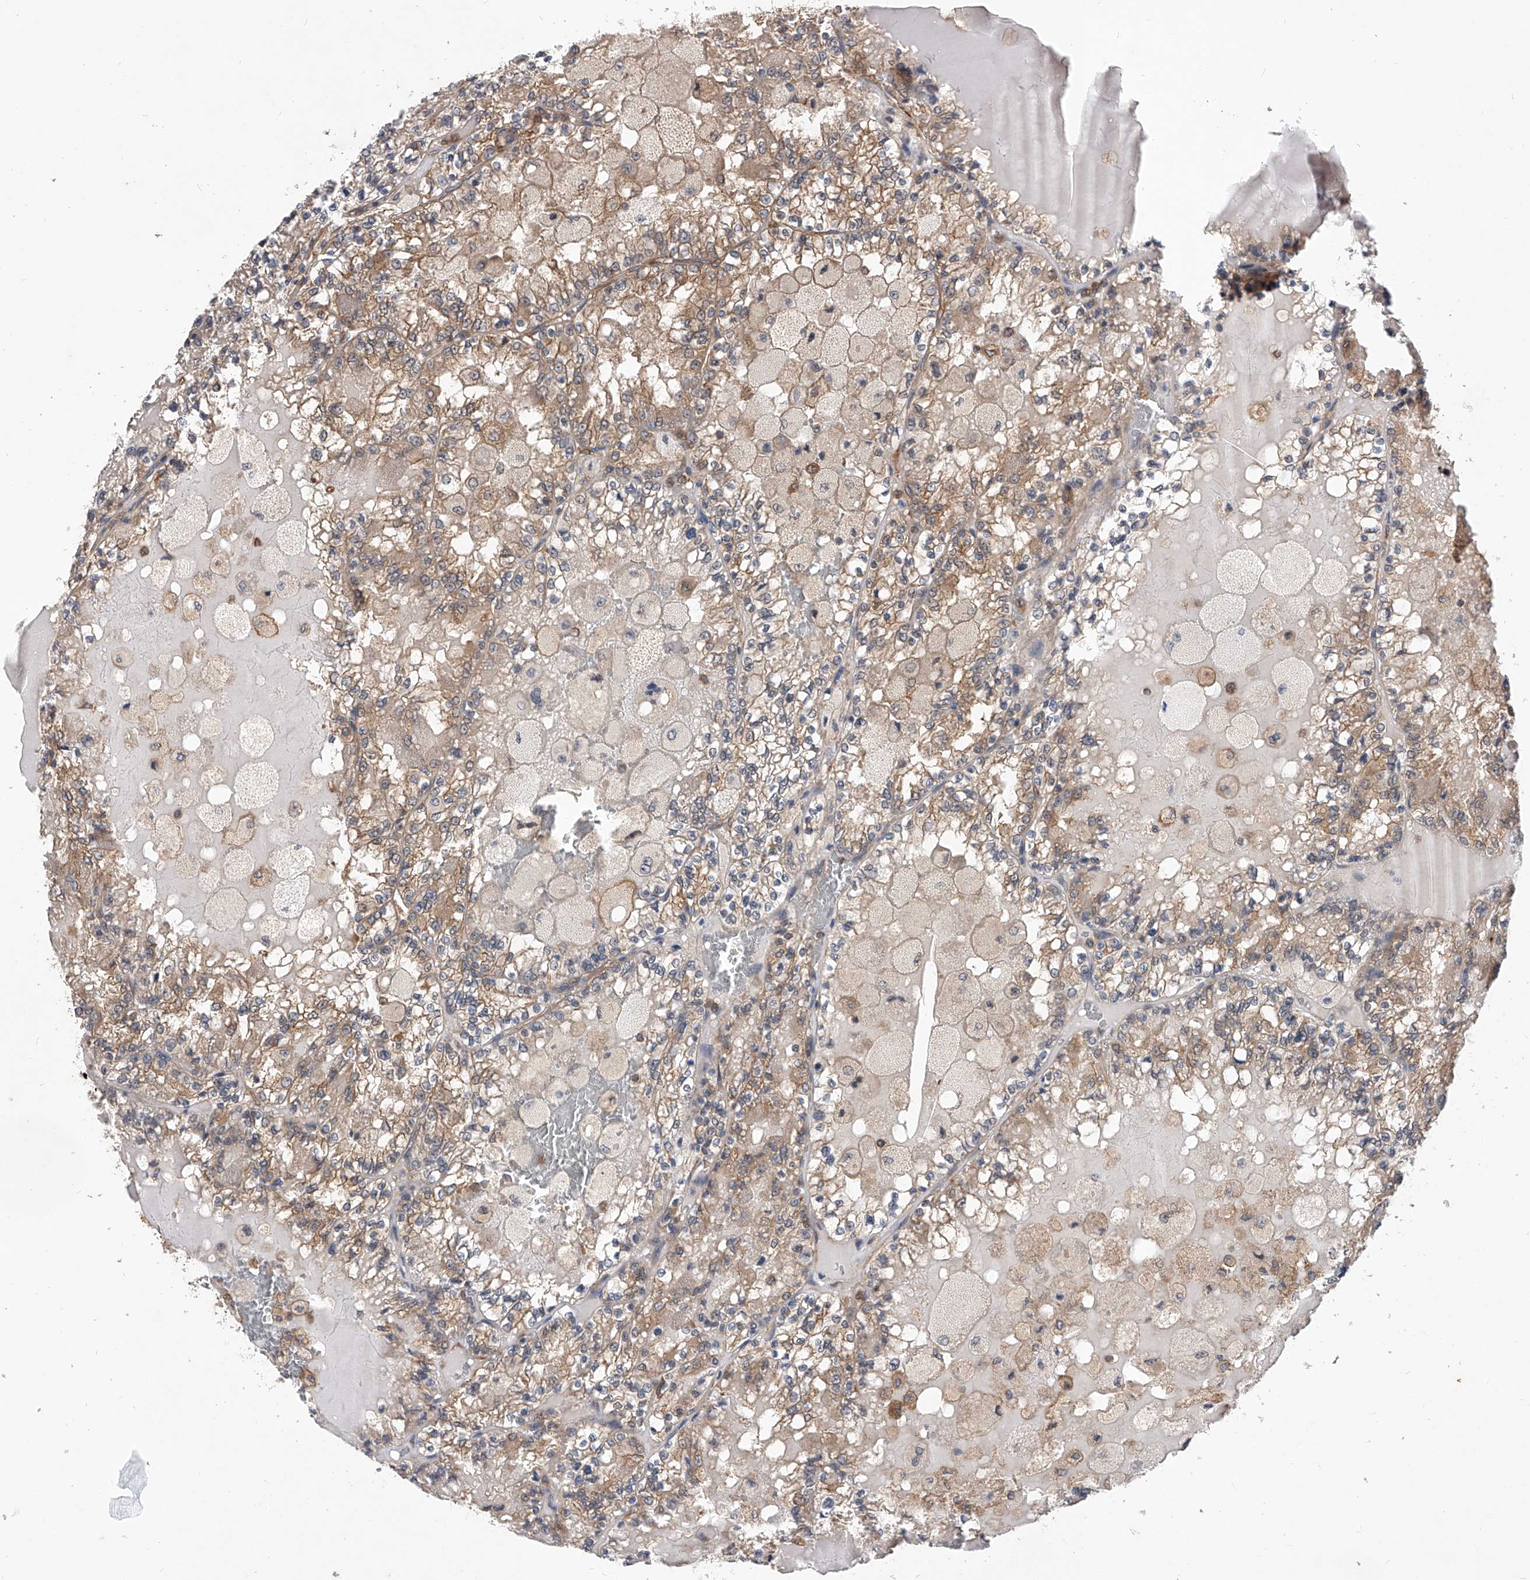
{"staining": {"intensity": "moderate", "quantity": ">75%", "location": "cytoplasmic/membranous"}, "tissue": "renal cancer", "cell_type": "Tumor cells", "image_type": "cancer", "snomed": [{"axis": "morphology", "description": "Adenocarcinoma, NOS"}, {"axis": "topography", "description": "Kidney"}], "caption": "Human renal adenocarcinoma stained for a protein (brown) demonstrates moderate cytoplasmic/membranous positive positivity in approximately >75% of tumor cells.", "gene": "CFAP410", "patient": {"sex": "female", "age": 56}}